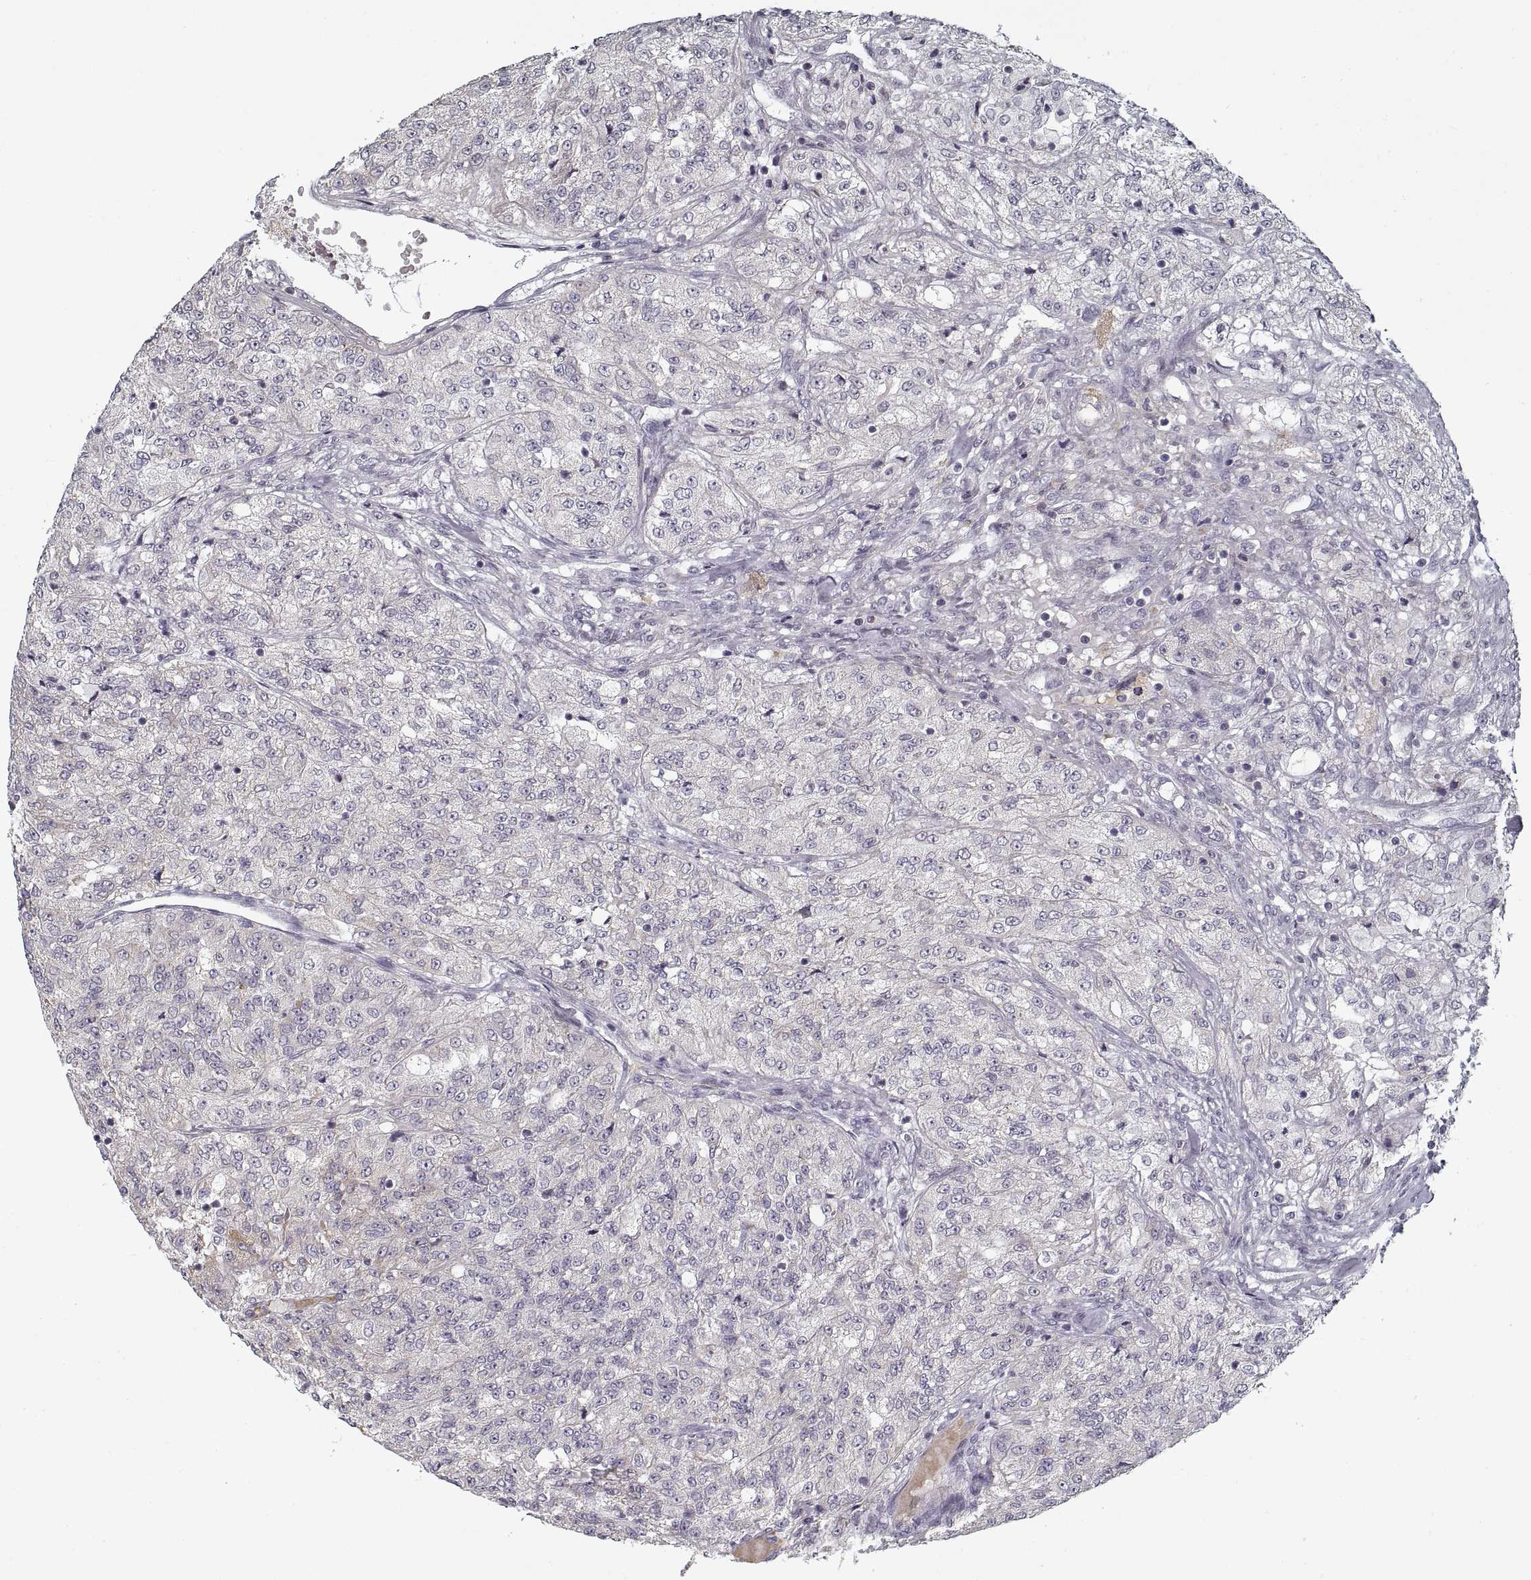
{"staining": {"intensity": "negative", "quantity": "none", "location": "none"}, "tissue": "renal cancer", "cell_type": "Tumor cells", "image_type": "cancer", "snomed": [{"axis": "morphology", "description": "Adenocarcinoma, NOS"}, {"axis": "topography", "description": "Kidney"}], "caption": "This photomicrograph is of renal cancer stained with immunohistochemistry to label a protein in brown with the nuclei are counter-stained blue. There is no expression in tumor cells. (DAB immunohistochemistry (IHC) with hematoxylin counter stain).", "gene": "GAD2", "patient": {"sex": "female", "age": 63}}